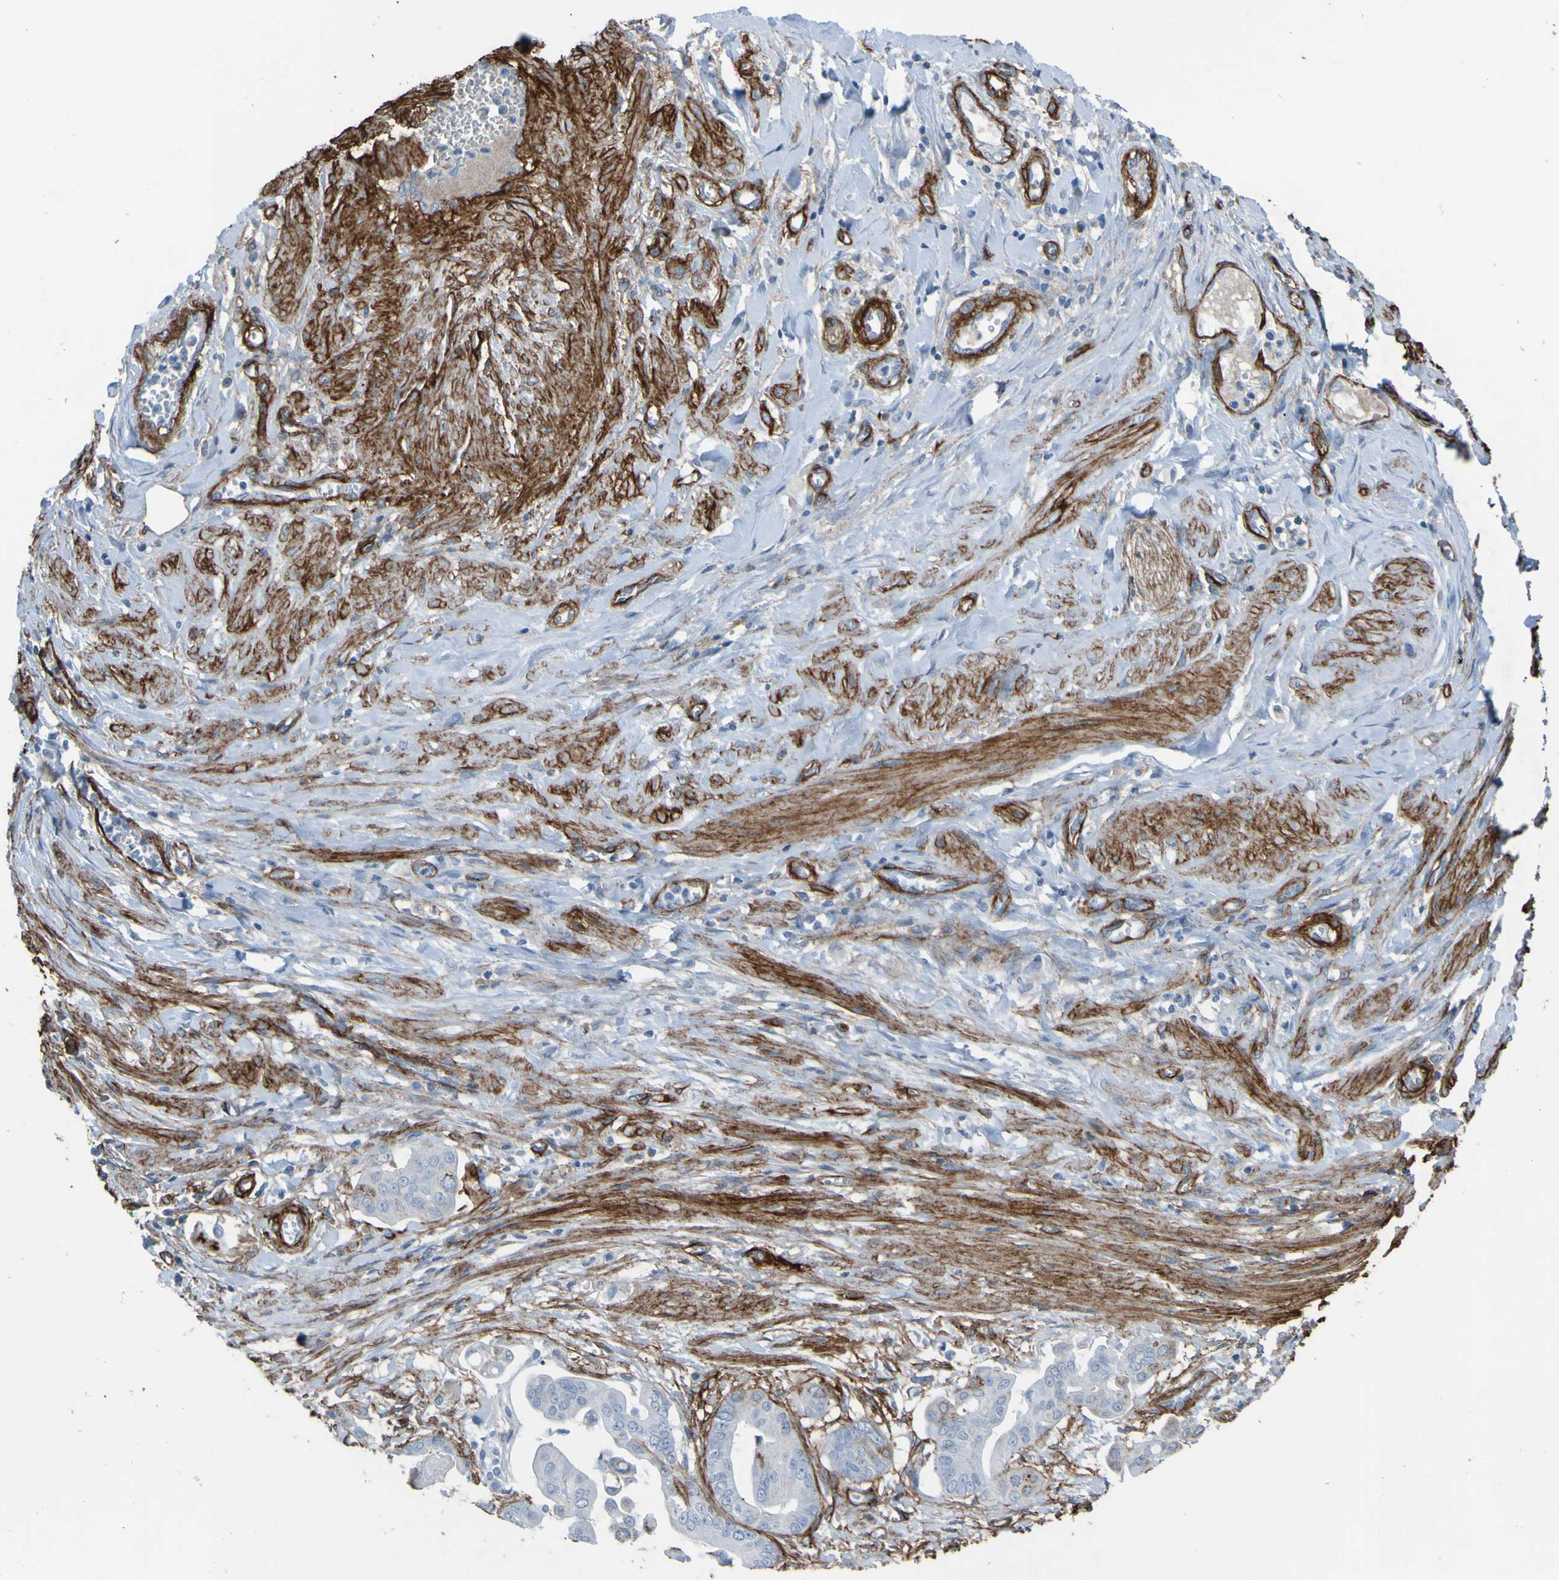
{"staining": {"intensity": "negative", "quantity": "none", "location": "none"}, "tissue": "pancreatic cancer", "cell_type": "Tumor cells", "image_type": "cancer", "snomed": [{"axis": "morphology", "description": "Adenocarcinoma, NOS"}, {"axis": "topography", "description": "Pancreas"}], "caption": "Protein analysis of pancreatic adenocarcinoma displays no significant expression in tumor cells.", "gene": "COL4A2", "patient": {"sex": "female", "age": 75}}